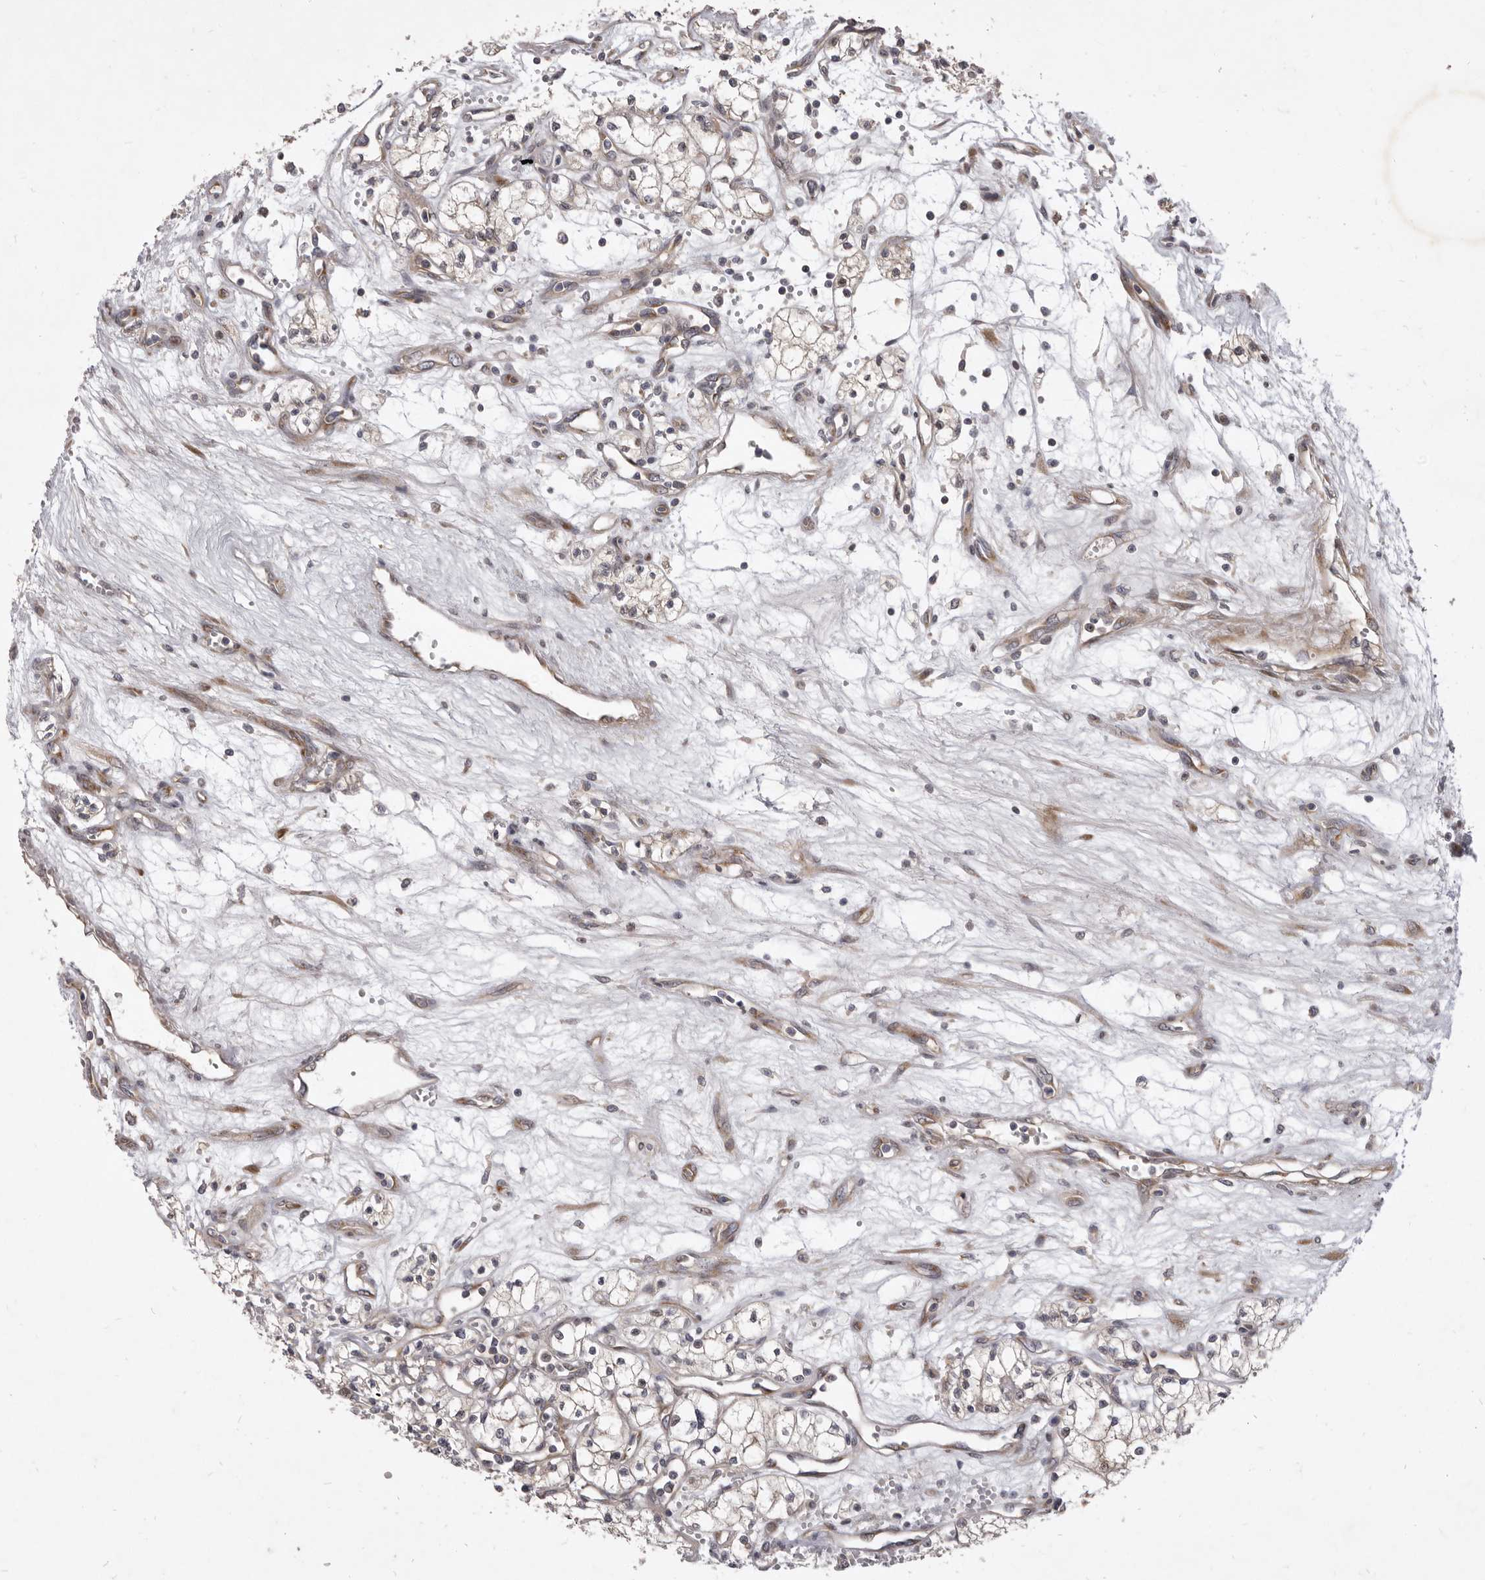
{"staining": {"intensity": "negative", "quantity": "none", "location": "none"}, "tissue": "renal cancer", "cell_type": "Tumor cells", "image_type": "cancer", "snomed": [{"axis": "morphology", "description": "Adenocarcinoma, NOS"}, {"axis": "topography", "description": "Kidney"}], "caption": "There is no significant expression in tumor cells of renal adenocarcinoma.", "gene": "TBC1D8B", "patient": {"sex": "male", "age": 59}}